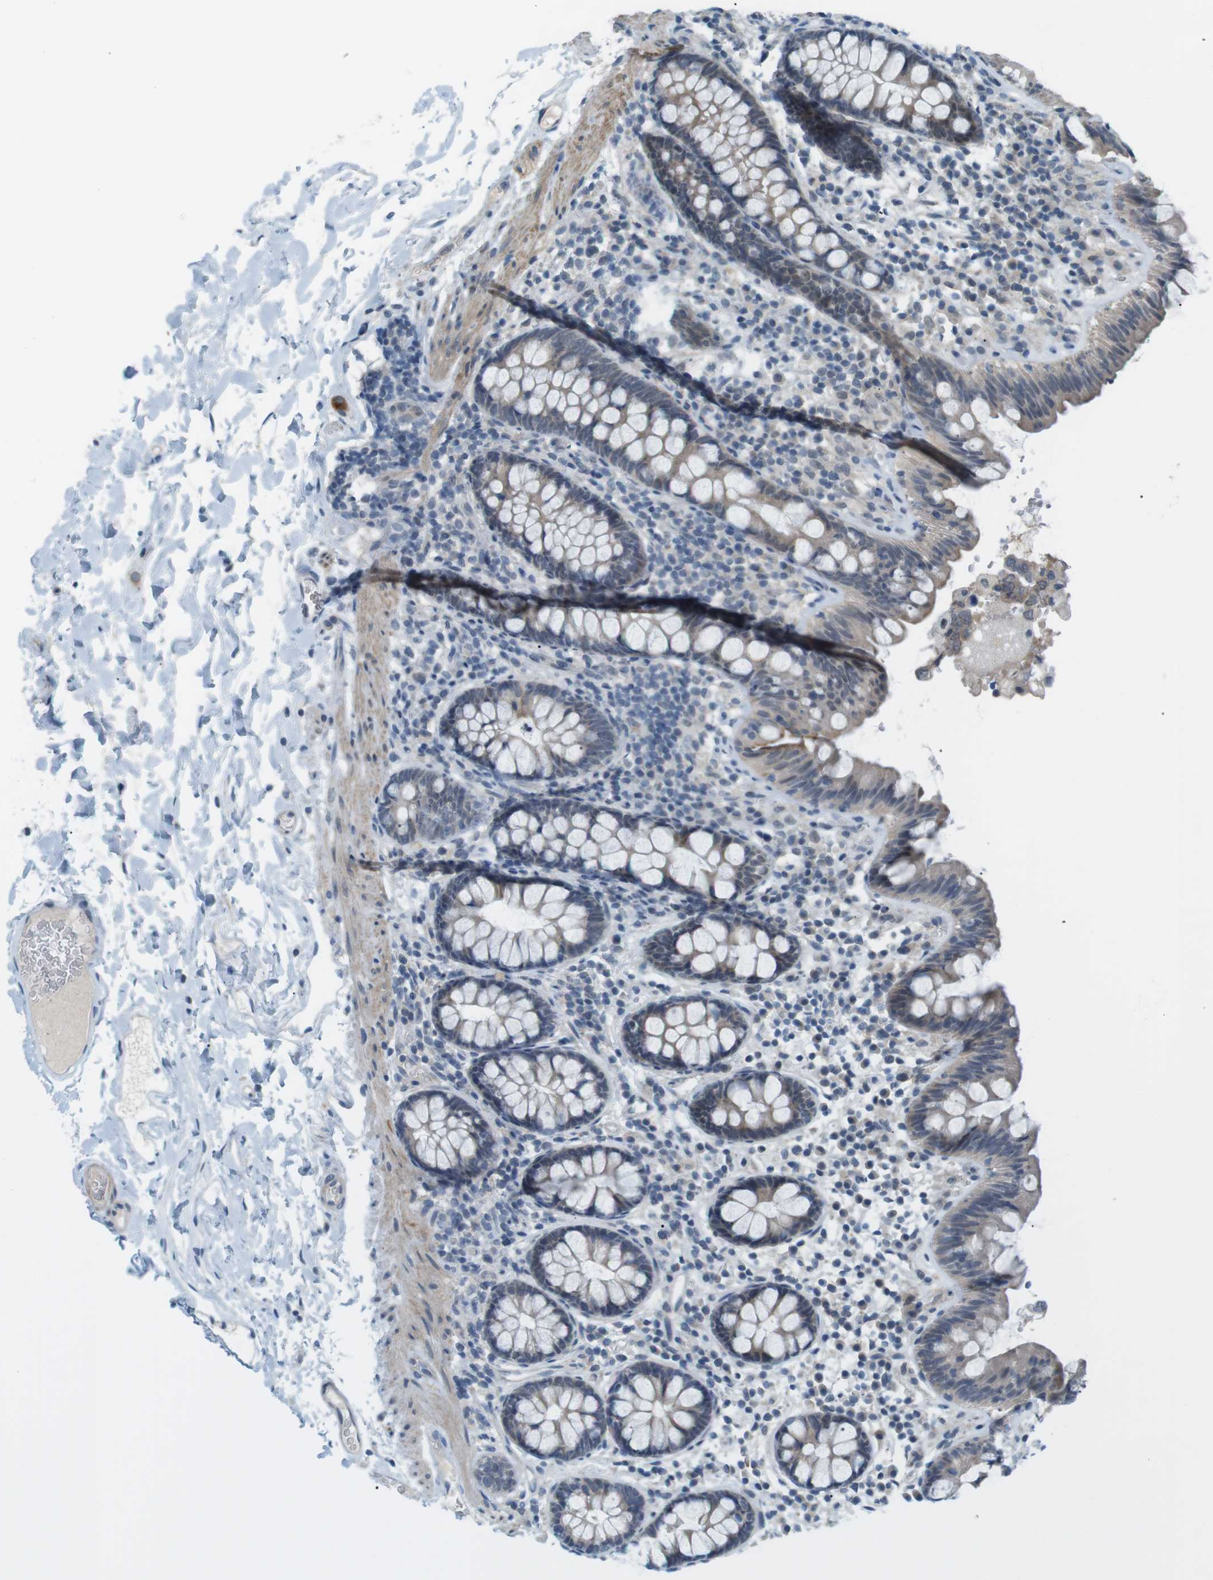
{"staining": {"intensity": "negative", "quantity": "none", "location": "none"}, "tissue": "colon", "cell_type": "Endothelial cells", "image_type": "normal", "snomed": [{"axis": "morphology", "description": "Normal tissue, NOS"}, {"axis": "topography", "description": "Colon"}], "caption": "Colon stained for a protein using immunohistochemistry (IHC) exhibits no expression endothelial cells.", "gene": "RTN3", "patient": {"sex": "female", "age": 80}}